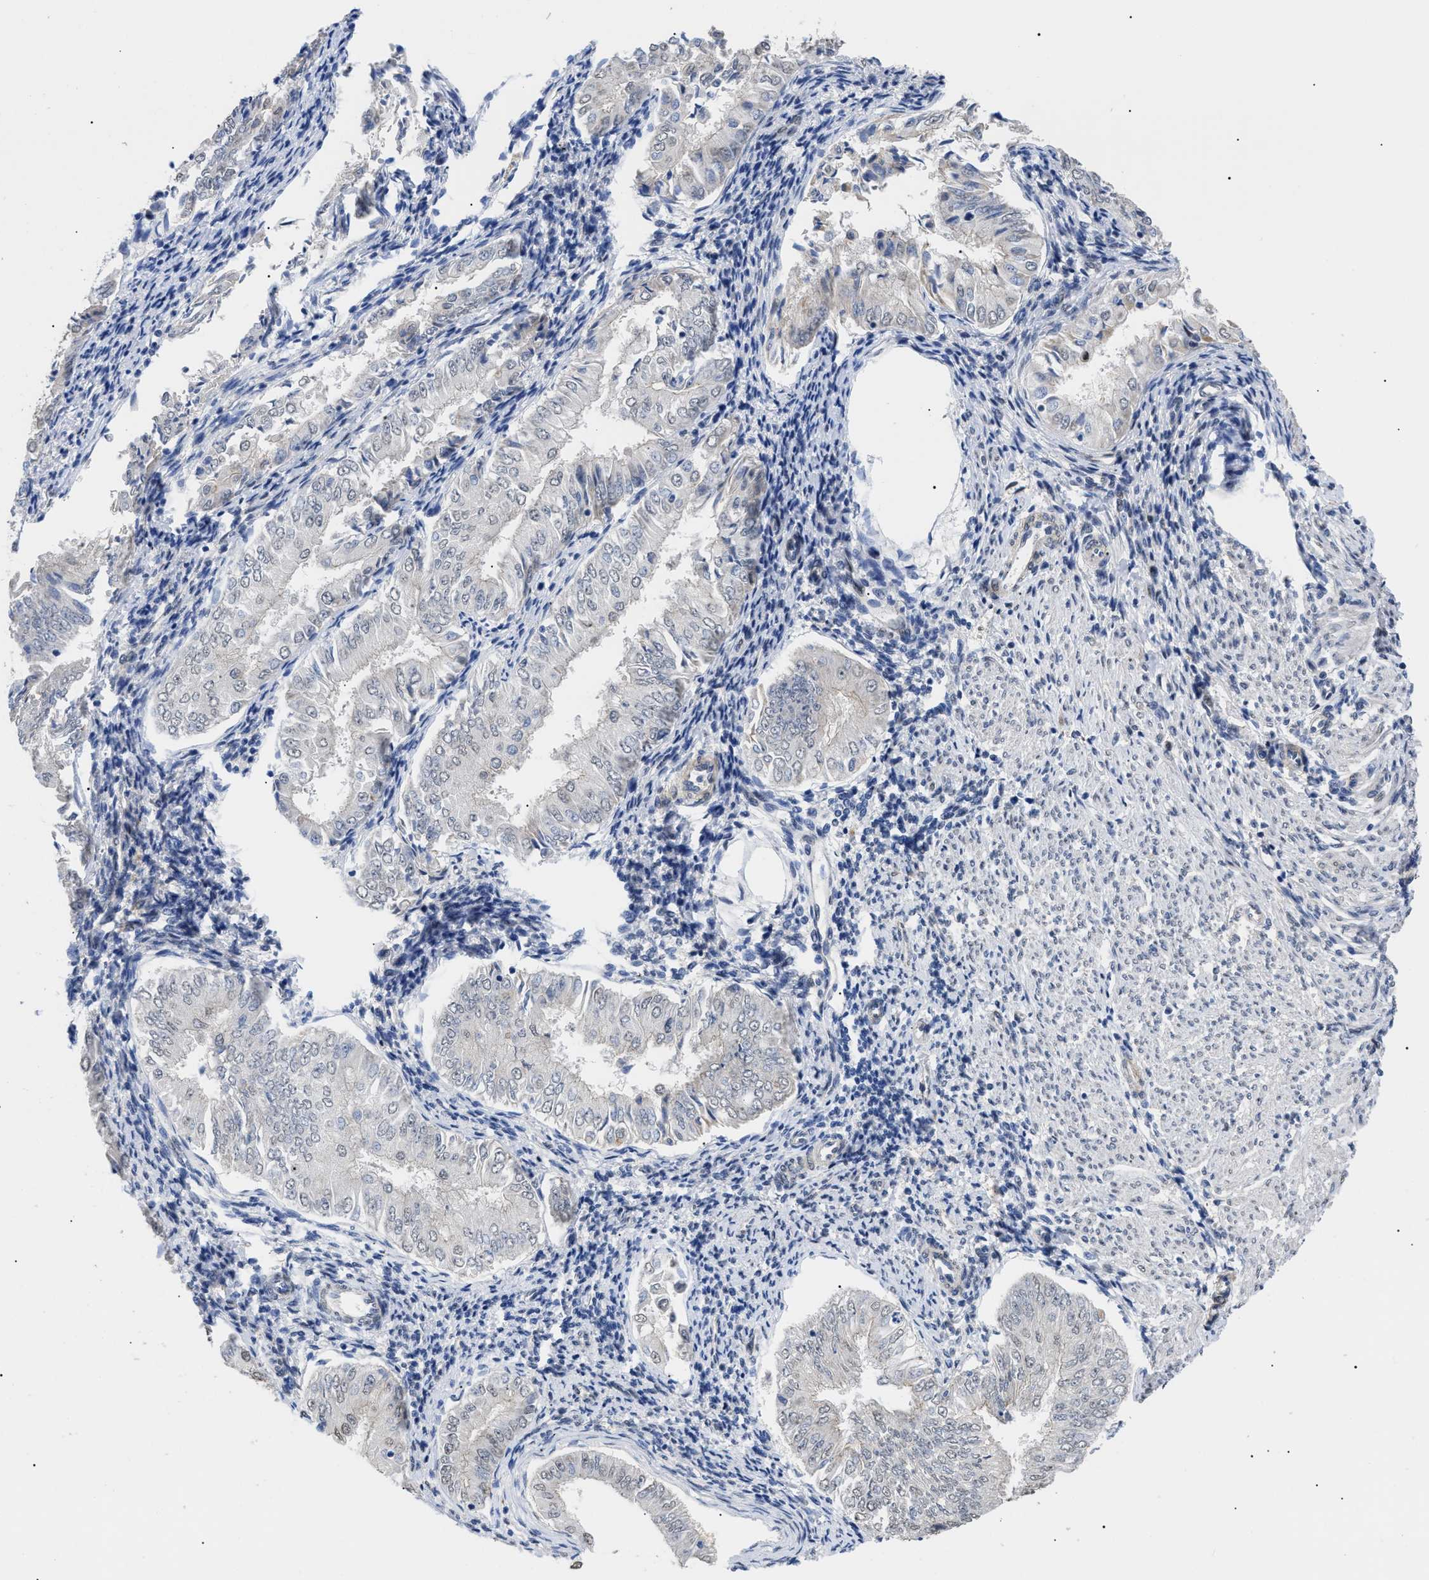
{"staining": {"intensity": "negative", "quantity": "none", "location": "none"}, "tissue": "endometrial cancer", "cell_type": "Tumor cells", "image_type": "cancer", "snomed": [{"axis": "morphology", "description": "Adenocarcinoma, NOS"}, {"axis": "topography", "description": "Endometrium"}], "caption": "The photomicrograph displays no significant positivity in tumor cells of endometrial adenocarcinoma.", "gene": "SFXN5", "patient": {"sex": "female", "age": 53}}